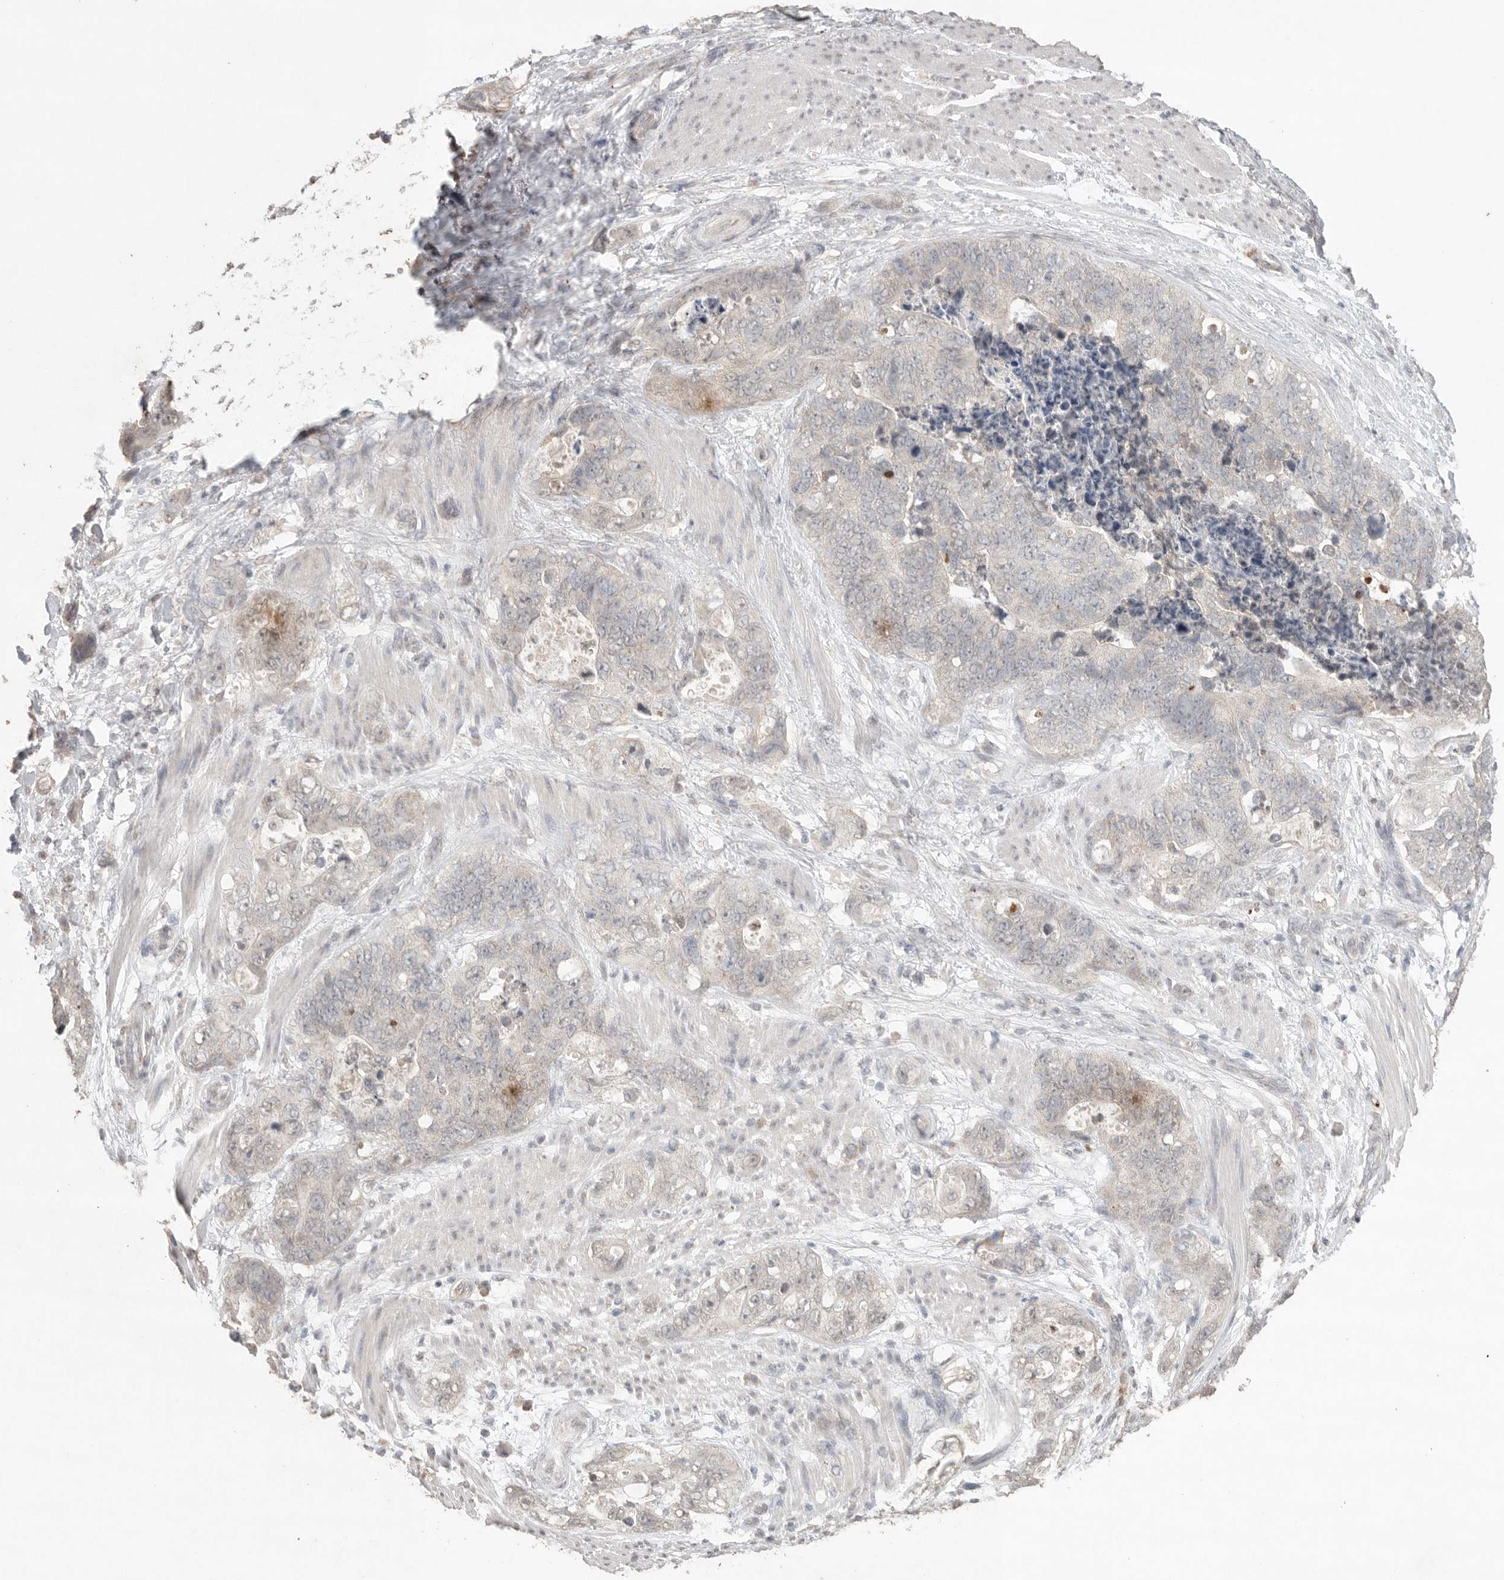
{"staining": {"intensity": "negative", "quantity": "none", "location": "none"}, "tissue": "stomach cancer", "cell_type": "Tumor cells", "image_type": "cancer", "snomed": [{"axis": "morphology", "description": "Normal tissue, NOS"}, {"axis": "morphology", "description": "Adenocarcinoma, NOS"}, {"axis": "topography", "description": "Stomach"}], "caption": "The image shows no significant positivity in tumor cells of adenocarcinoma (stomach). (DAB immunohistochemistry (IHC) with hematoxylin counter stain).", "gene": "KLK5", "patient": {"sex": "female", "age": 89}}